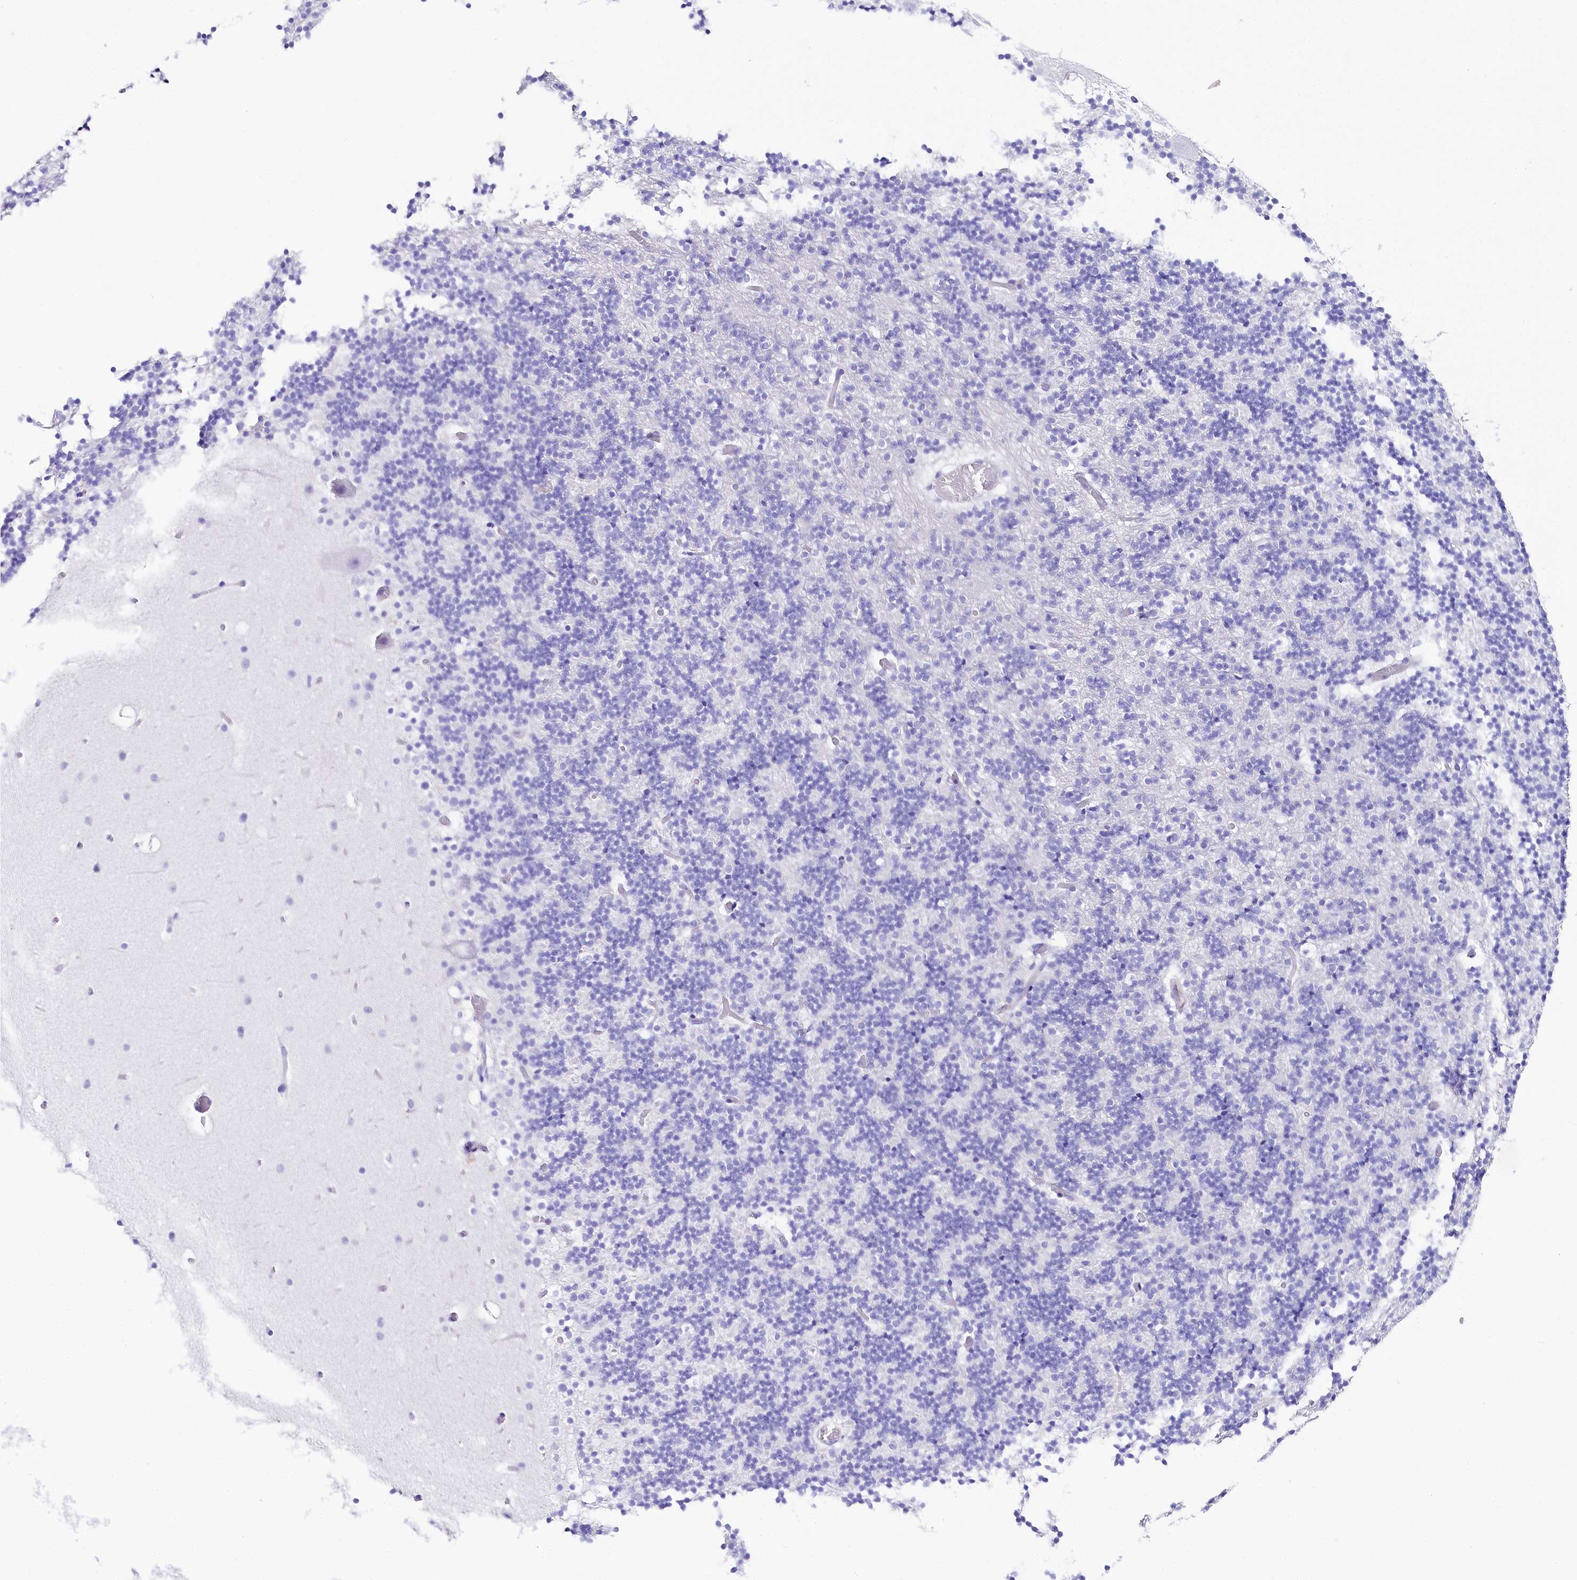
{"staining": {"intensity": "negative", "quantity": "none", "location": "none"}, "tissue": "cerebellum", "cell_type": "Cells in granular layer", "image_type": "normal", "snomed": [{"axis": "morphology", "description": "Normal tissue, NOS"}, {"axis": "topography", "description": "Cerebellum"}], "caption": "This is an immunohistochemistry (IHC) micrograph of benign cerebellum. There is no staining in cells in granular layer.", "gene": "CSN3", "patient": {"sex": "male", "age": 57}}